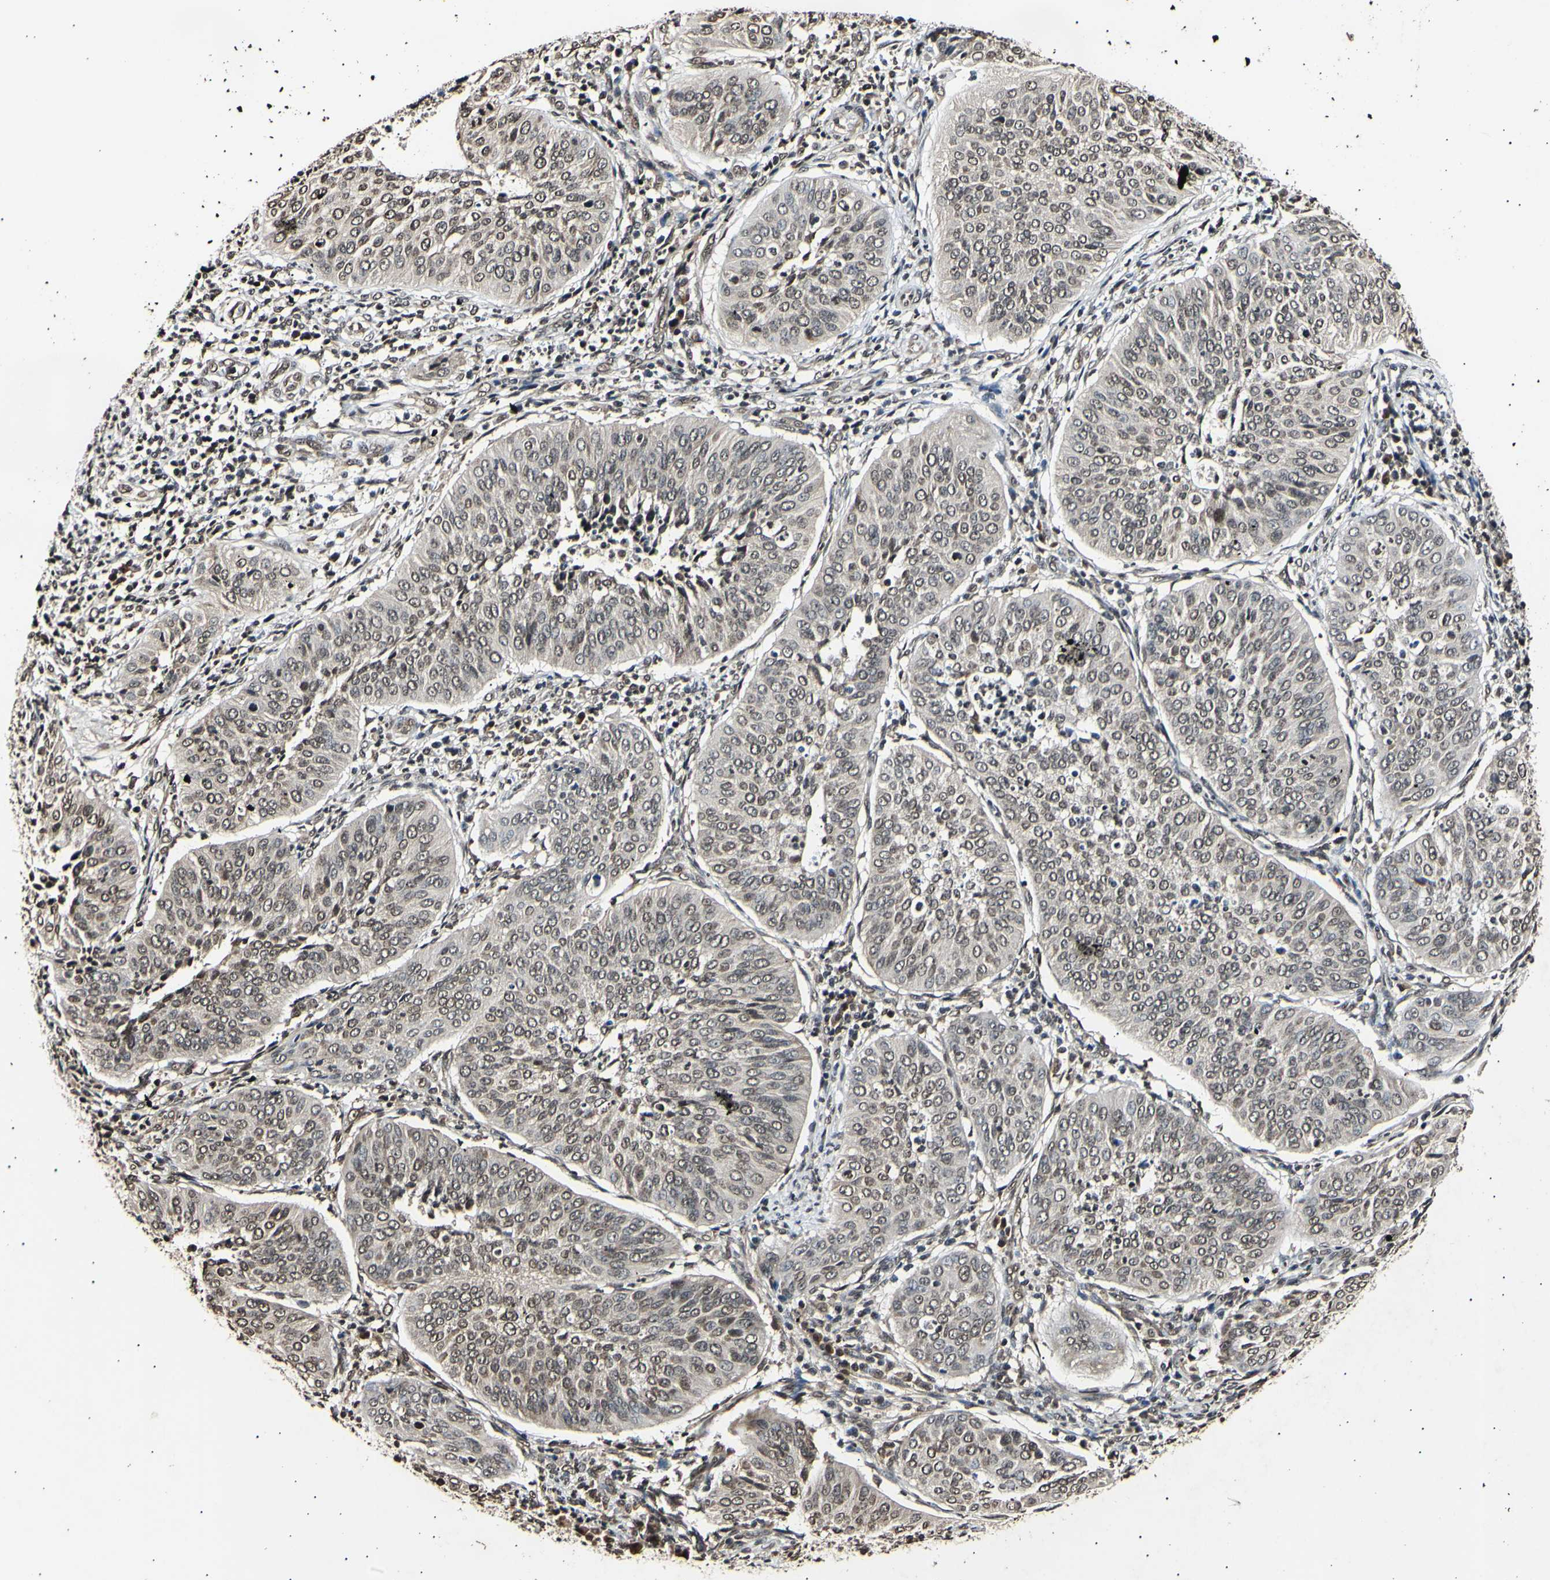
{"staining": {"intensity": "weak", "quantity": ">75%", "location": "cytoplasmic/membranous,nuclear"}, "tissue": "cervical cancer", "cell_type": "Tumor cells", "image_type": "cancer", "snomed": [{"axis": "morphology", "description": "Normal tissue, NOS"}, {"axis": "morphology", "description": "Squamous cell carcinoma, NOS"}, {"axis": "topography", "description": "Cervix"}], "caption": "Immunohistochemistry (DAB) staining of human cervical cancer reveals weak cytoplasmic/membranous and nuclear protein expression in approximately >75% of tumor cells. (DAB (3,3'-diaminobenzidine) = brown stain, brightfield microscopy at high magnification).", "gene": "ANAPC7", "patient": {"sex": "female", "age": 39}}